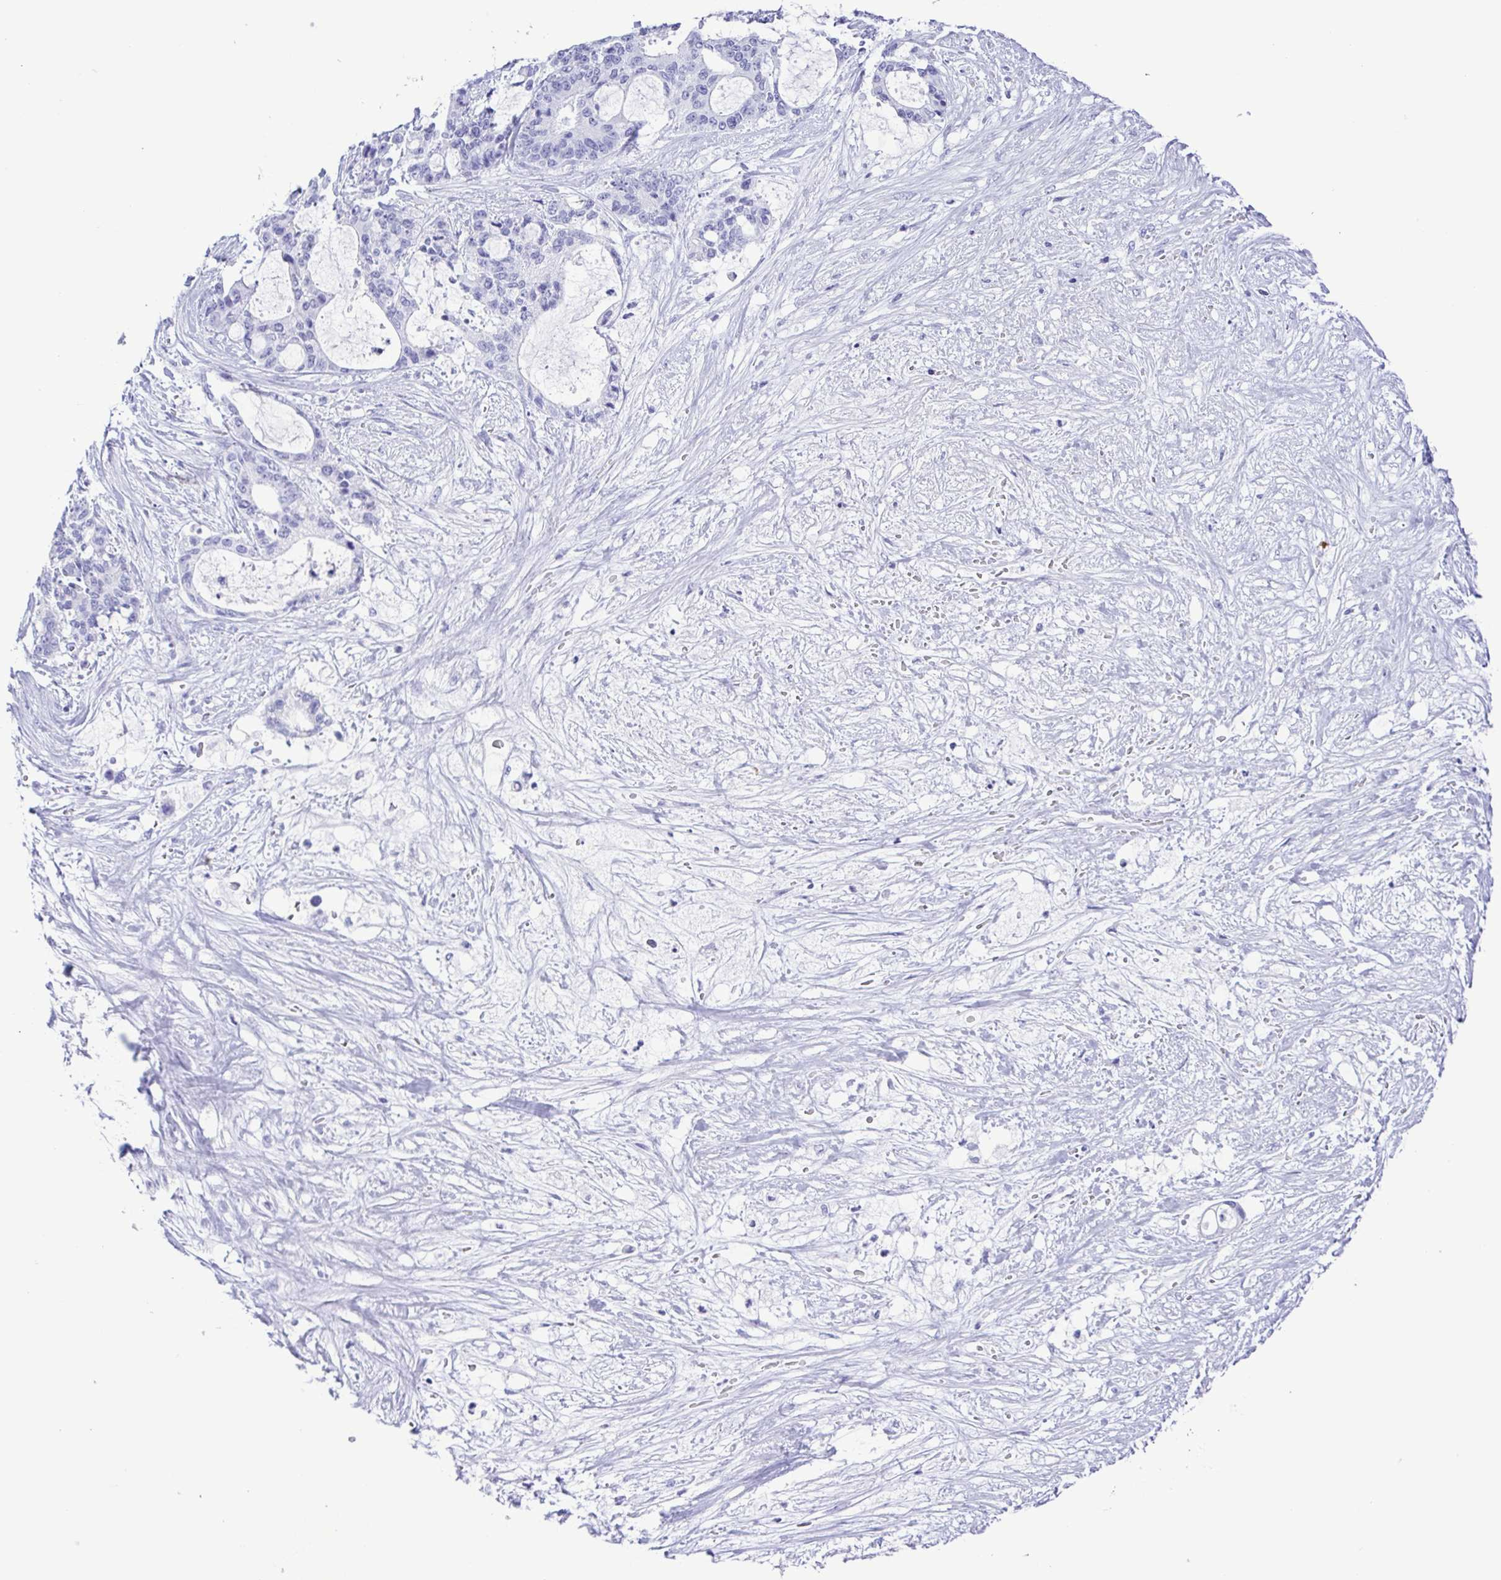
{"staining": {"intensity": "negative", "quantity": "none", "location": "none"}, "tissue": "liver cancer", "cell_type": "Tumor cells", "image_type": "cancer", "snomed": [{"axis": "morphology", "description": "Normal tissue, NOS"}, {"axis": "morphology", "description": "Cholangiocarcinoma"}, {"axis": "topography", "description": "Liver"}, {"axis": "topography", "description": "Peripheral nerve tissue"}], "caption": "Immunohistochemistry (IHC) histopathology image of neoplastic tissue: cholangiocarcinoma (liver) stained with DAB displays no significant protein staining in tumor cells.", "gene": "CASP14", "patient": {"sex": "female", "age": 73}}